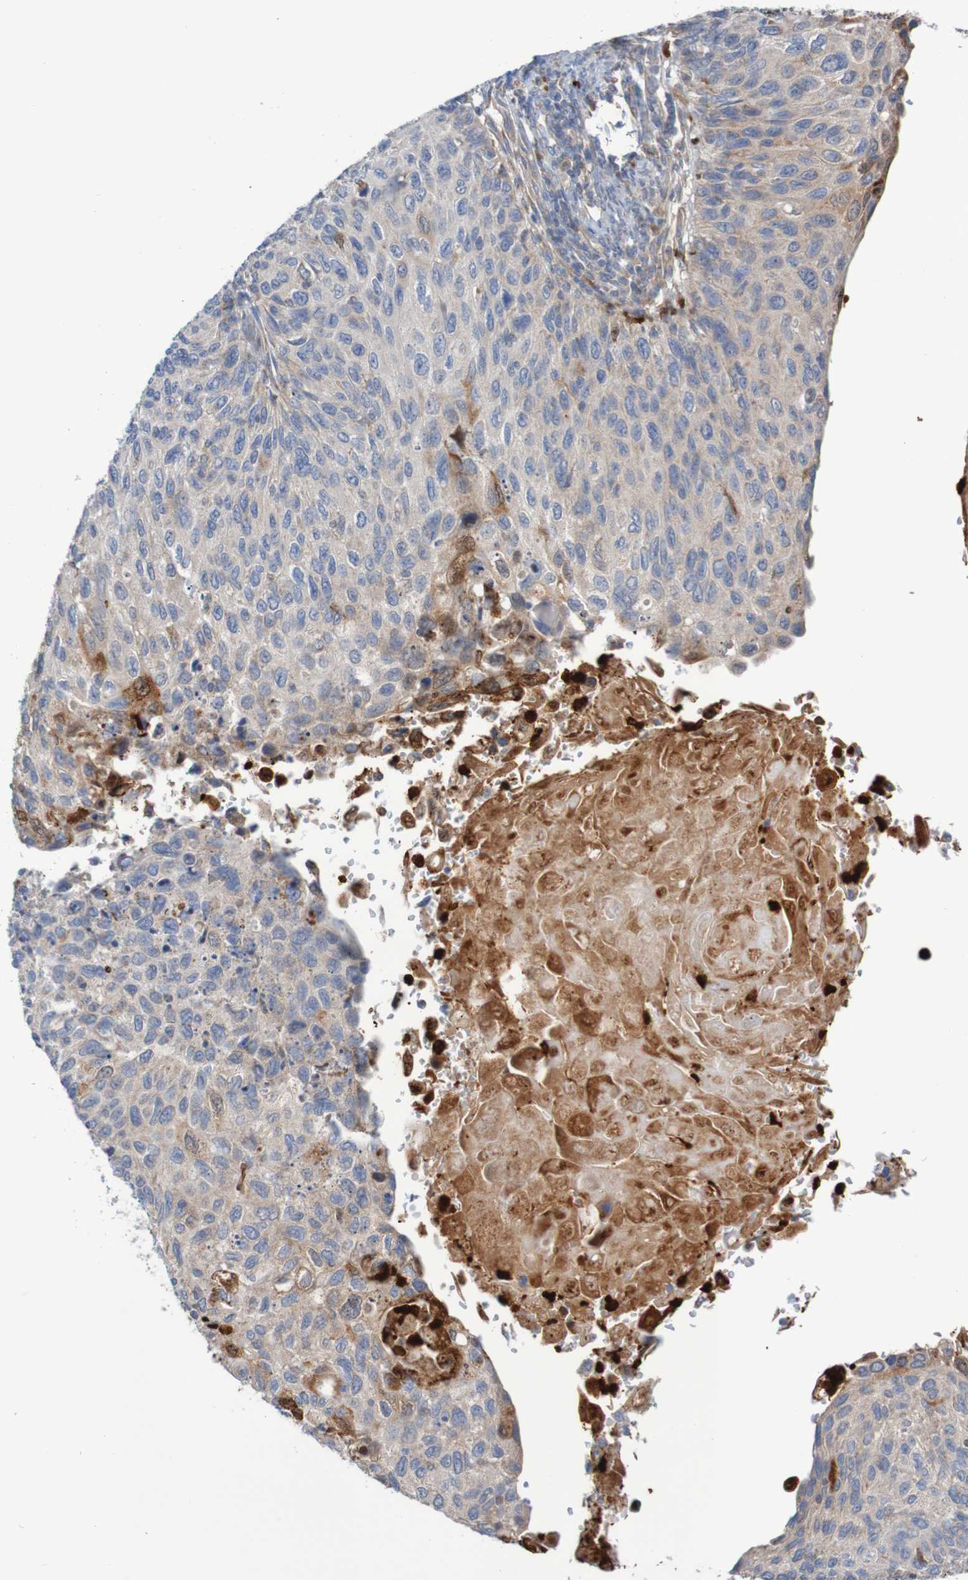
{"staining": {"intensity": "moderate", "quantity": "<25%", "location": "cytoplasmic/membranous,nuclear"}, "tissue": "cervical cancer", "cell_type": "Tumor cells", "image_type": "cancer", "snomed": [{"axis": "morphology", "description": "Squamous cell carcinoma, NOS"}, {"axis": "topography", "description": "Cervix"}], "caption": "The photomicrograph demonstrates a brown stain indicating the presence of a protein in the cytoplasmic/membranous and nuclear of tumor cells in squamous cell carcinoma (cervical).", "gene": "PARP4", "patient": {"sex": "female", "age": 70}}